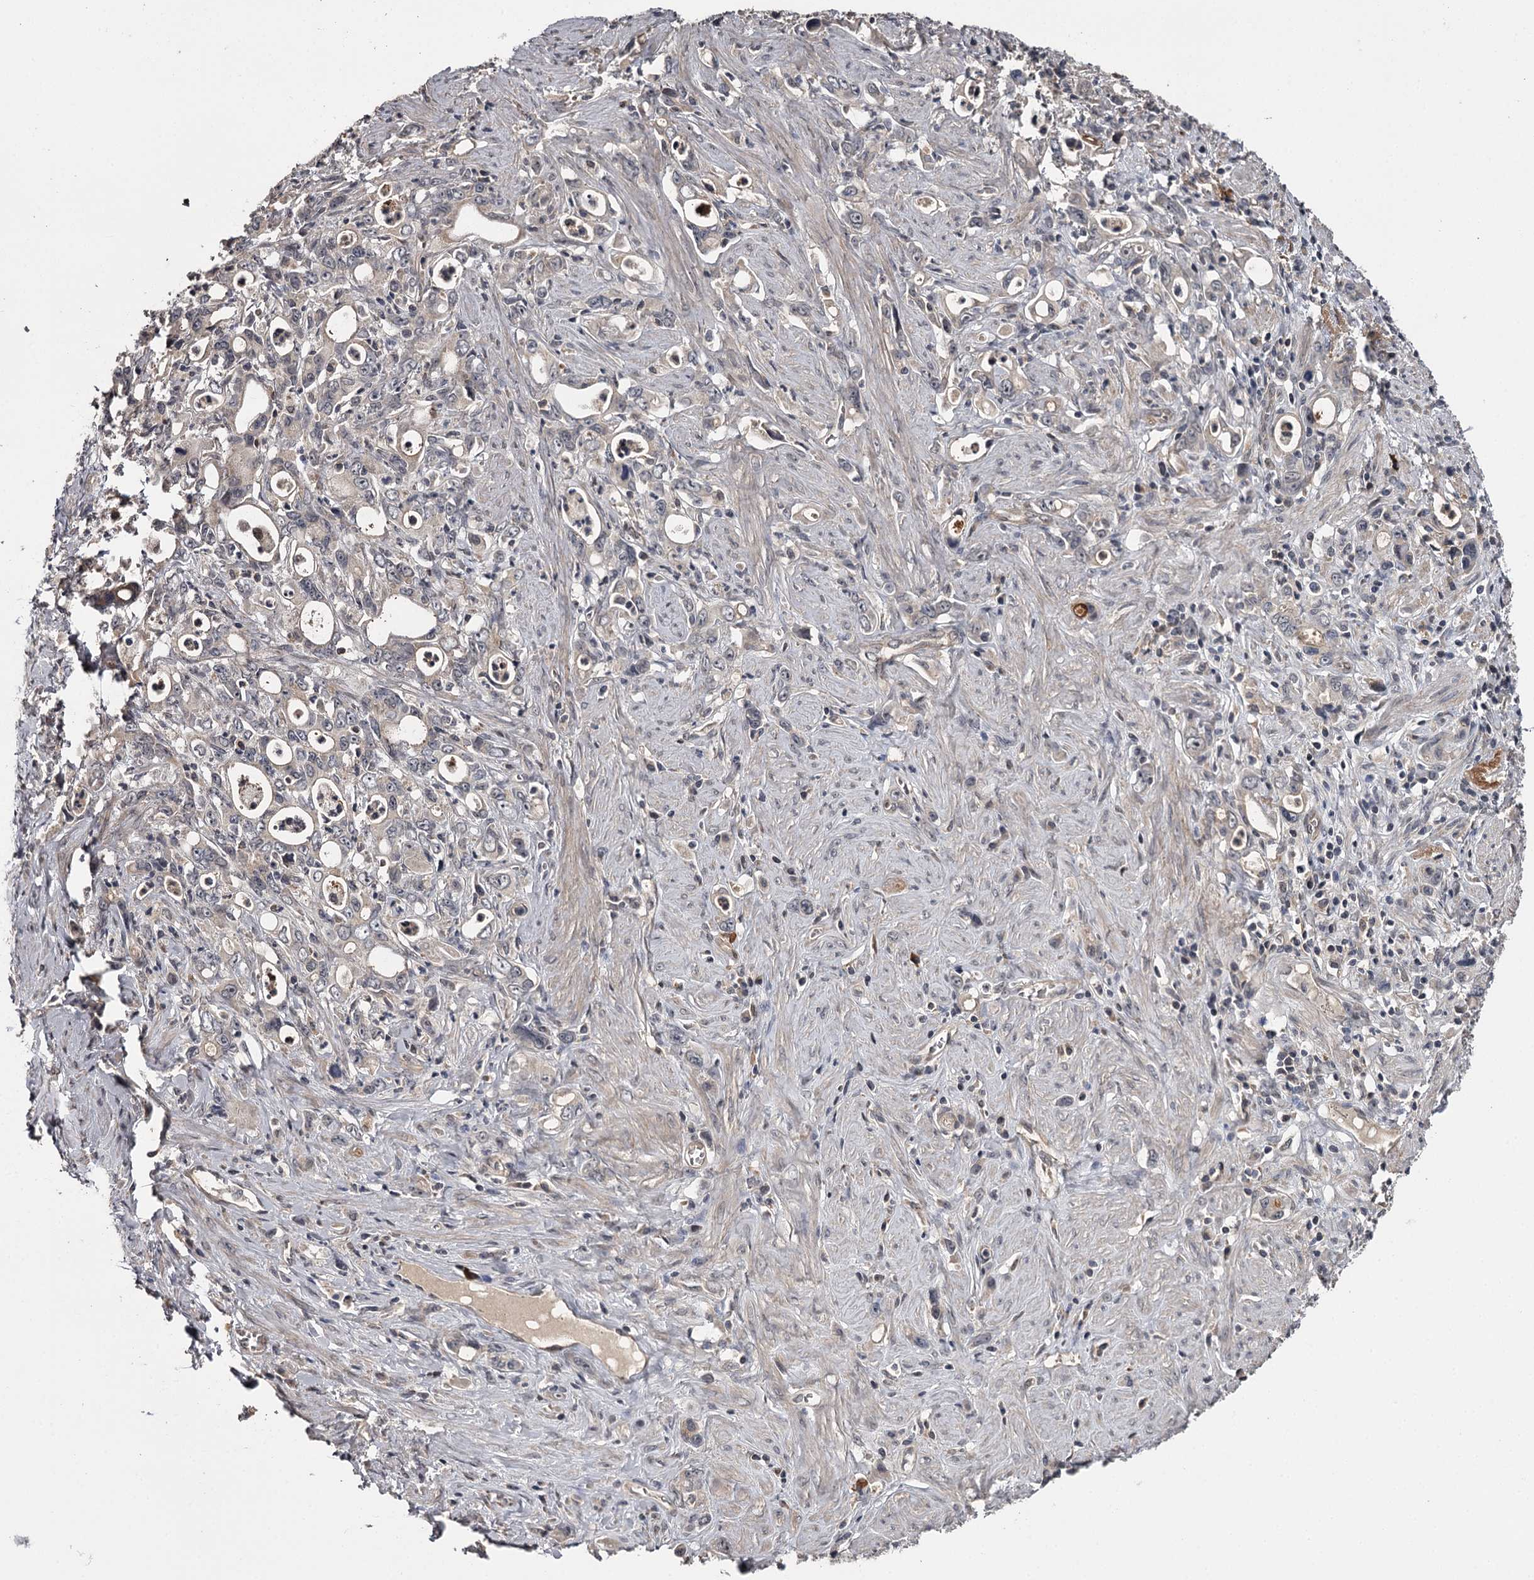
{"staining": {"intensity": "moderate", "quantity": "25%-75%", "location": "cytoplasmic/membranous"}, "tissue": "stomach cancer", "cell_type": "Tumor cells", "image_type": "cancer", "snomed": [{"axis": "morphology", "description": "Adenocarcinoma, NOS"}, {"axis": "topography", "description": "Stomach, lower"}], "caption": "Human stomach cancer stained with a protein marker exhibits moderate staining in tumor cells.", "gene": "CWF19L2", "patient": {"sex": "female", "age": 43}}